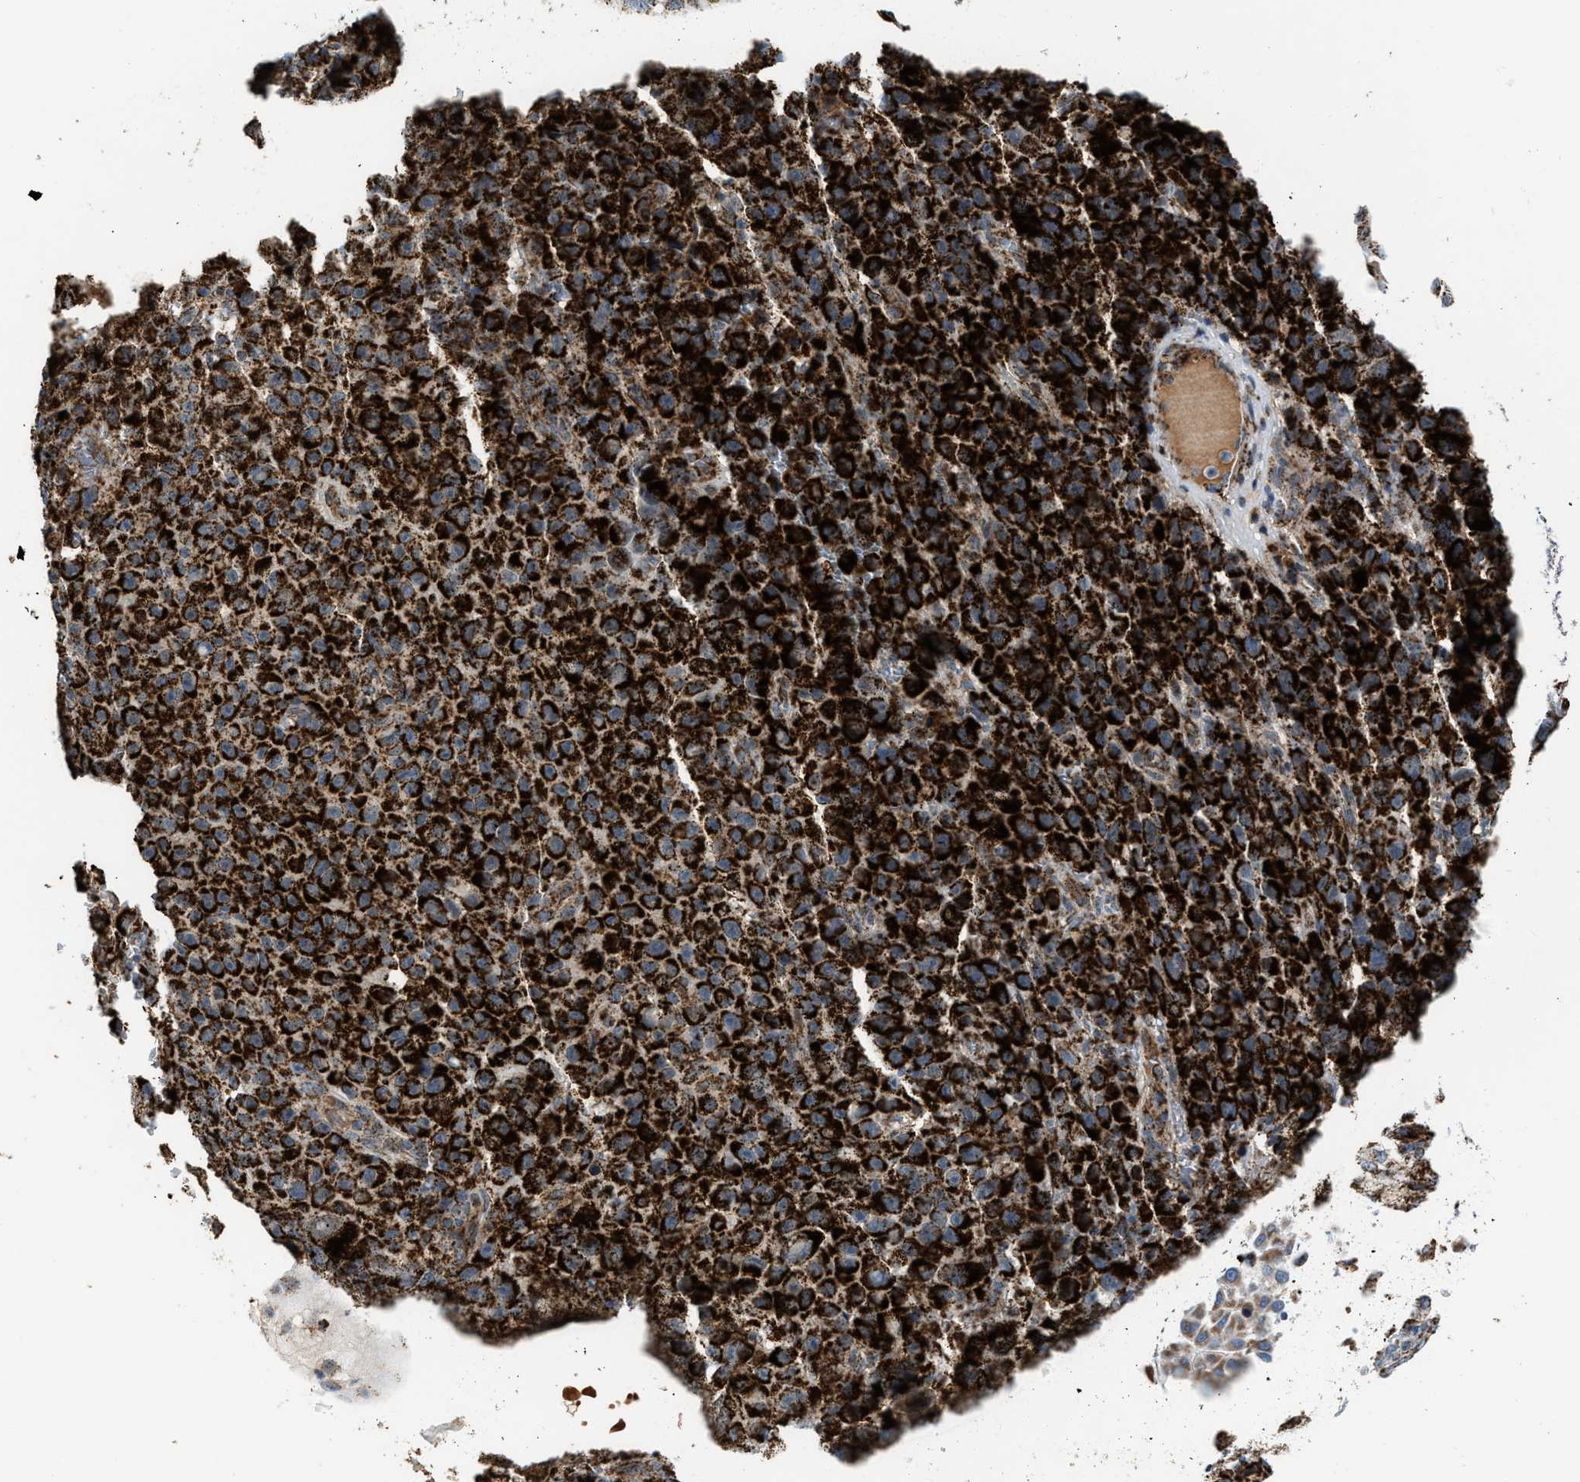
{"staining": {"intensity": "strong", "quantity": ">75%", "location": "cytoplasmic/membranous"}, "tissue": "skin cancer", "cell_type": "Tumor cells", "image_type": "cancer", "snomed": [{"axis": "morphology", "description": "Squamous cell carcinoma, NOS"}, {"axis": "topography", "description": "Skin"}], "caption": "This is a histology image of immunohistochemistry (IHC) staining of squamous cell carcinoma (skin), which shows strong expression in the cytoplasmic/membranous of tumor cells.", "gene": "PMPCA", "patient": {"sex": "female", "age": 44}}